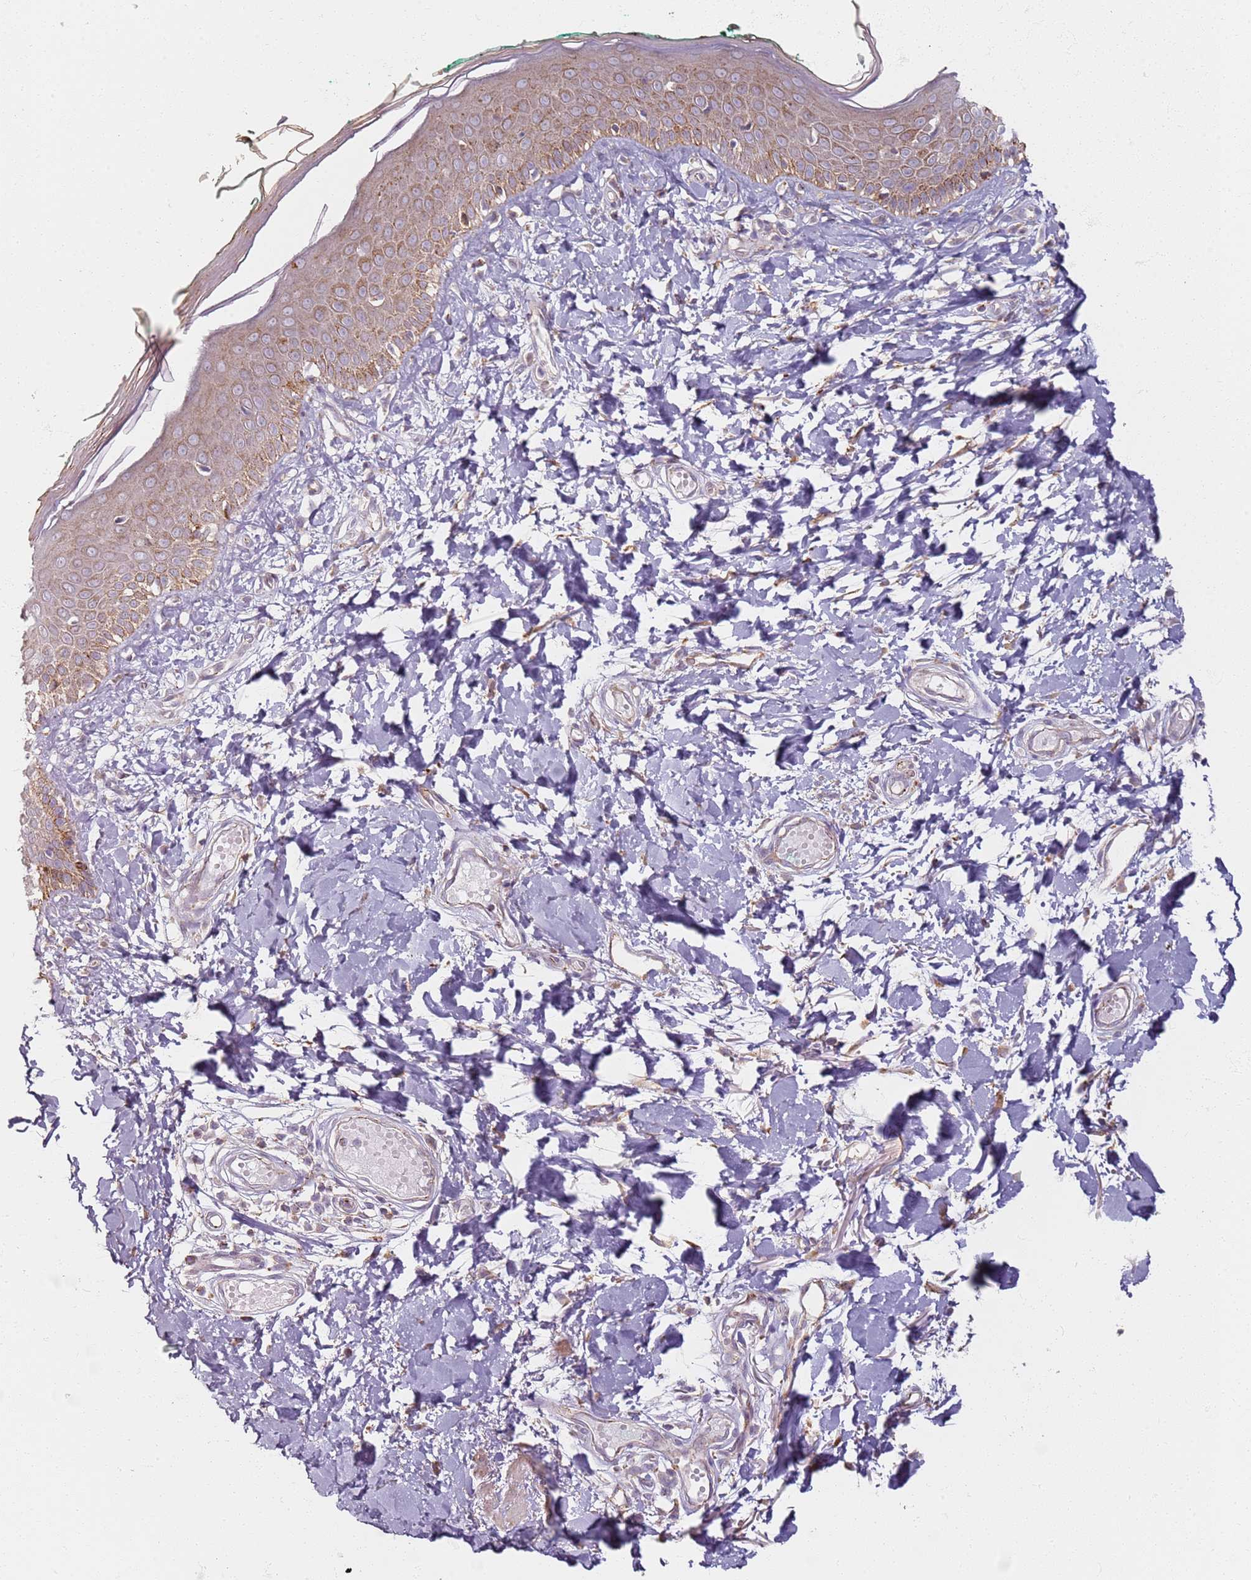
{"staining": {"intensity": "weak", "quantity": "25%-75%", "location": "cytoplasmic/membranous"}, "tissue": "skin", "cell_type": "Fibroblasts", "image_type": "normal", "snomed": [{"axis": "morphology", "description": "Normal tissue, NOS"}, {"axis": "morphology", "description": "Malignant melanoma, NOS"}, {"axis": "topography", "description": "Skin"}], "caption": "Skin was stained to show a protein in brown. There is low levels of weak cytoplasmic/membranous positivity in approximately 25%-75% of fibroblasts.", "gene": "PROKR2", "patient": {"sex": "male", "age": 62}}